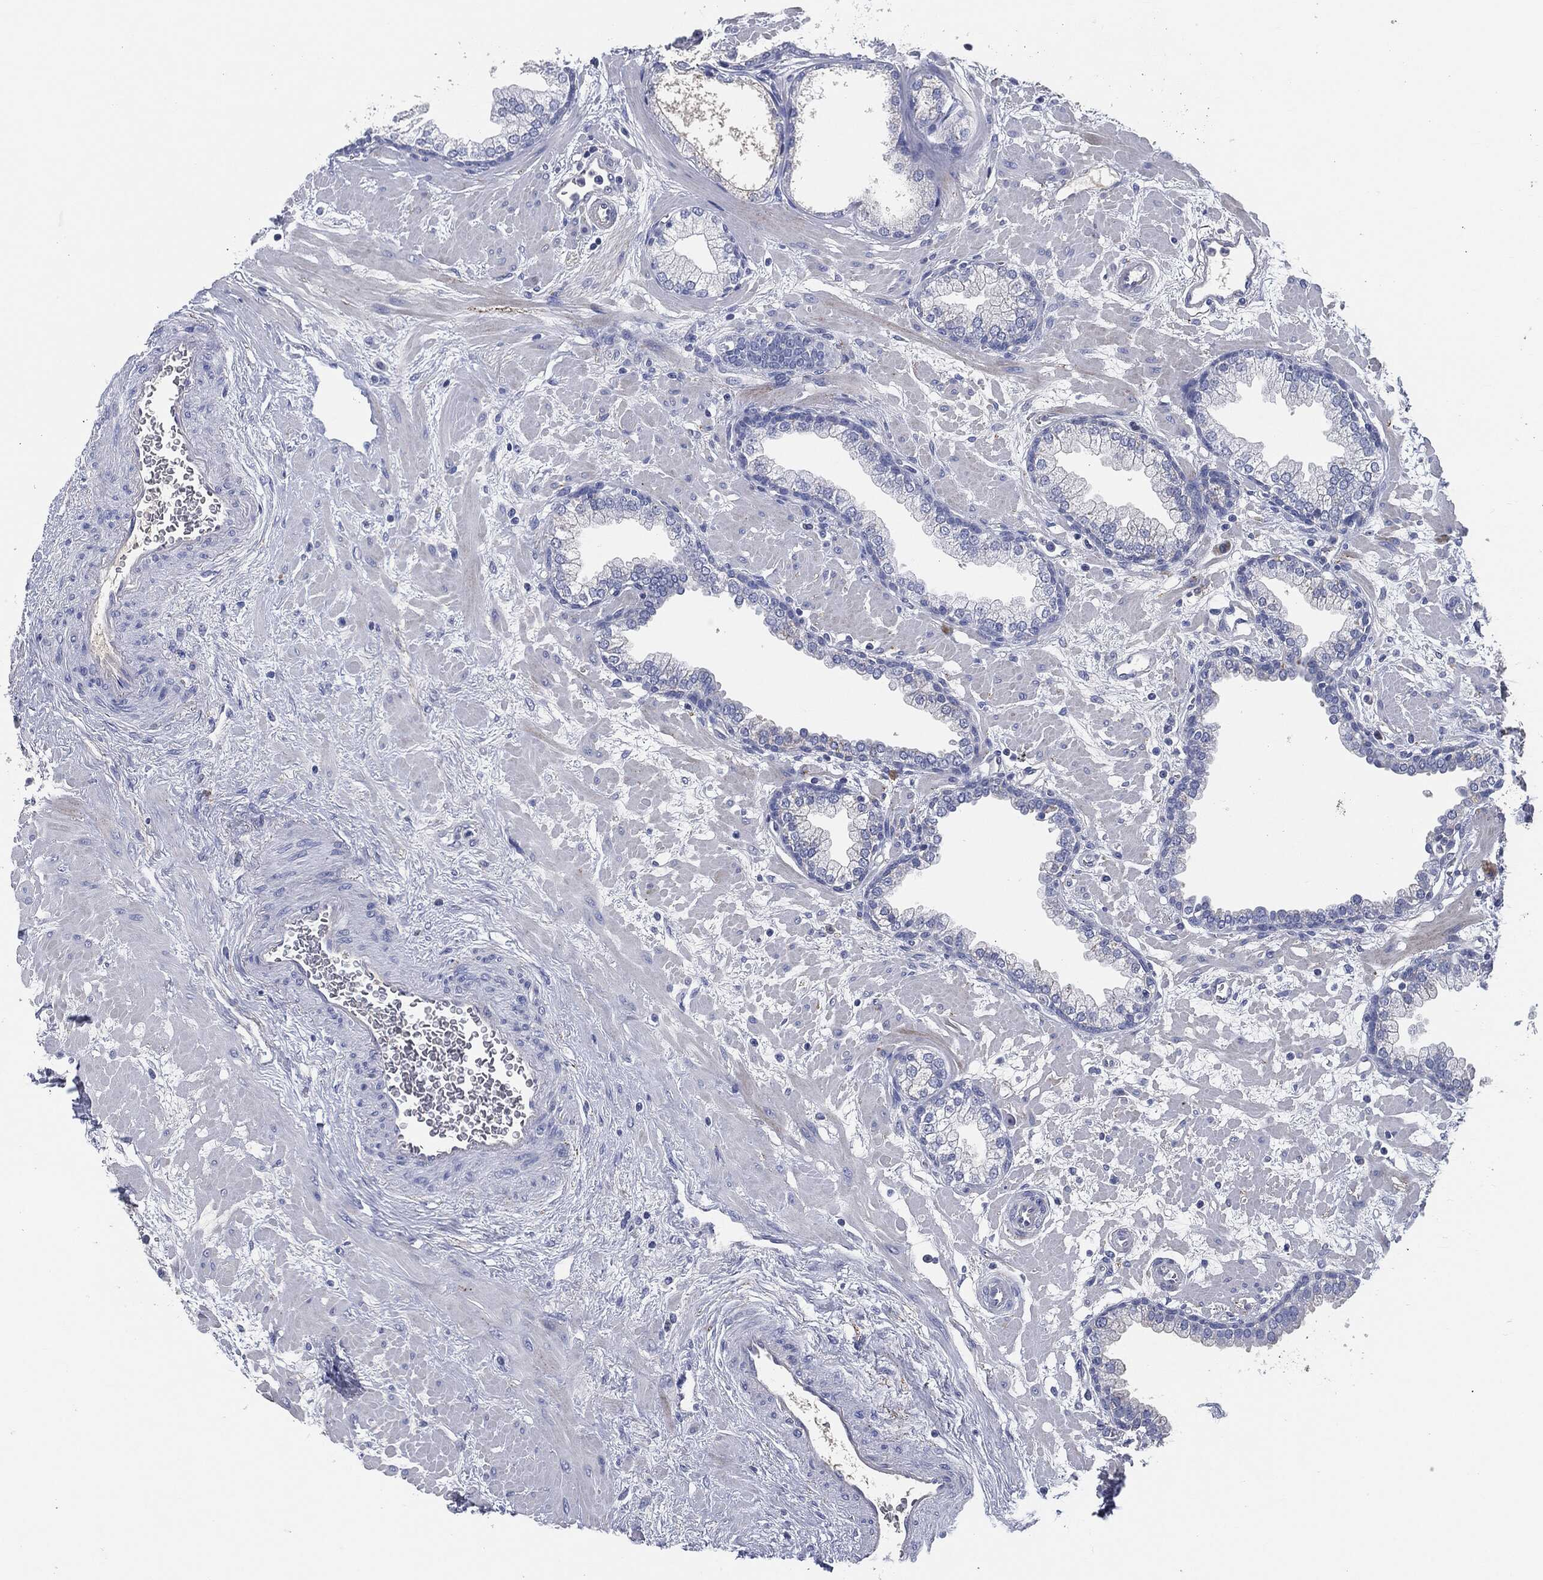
{"staining": {"intensity": "negative", "quantity": "none", "location": "none"}, "tissue": "prostate", "cell_type": "Glandular cells", "image_type": "normal", "snomed": [{"axis": "morphology", "description": "Normal tissue, NOS"}, {"axis": "topography", "description": "Prostate"}], "caption": "Immunohistochemical staining of unremarkable human prostate demonstrates no significant positivity in glandular cells. (DAB immunohistochemistry, high magnification).", "gene": "CD27", "patient": {"sex": "male", "age": 63}}